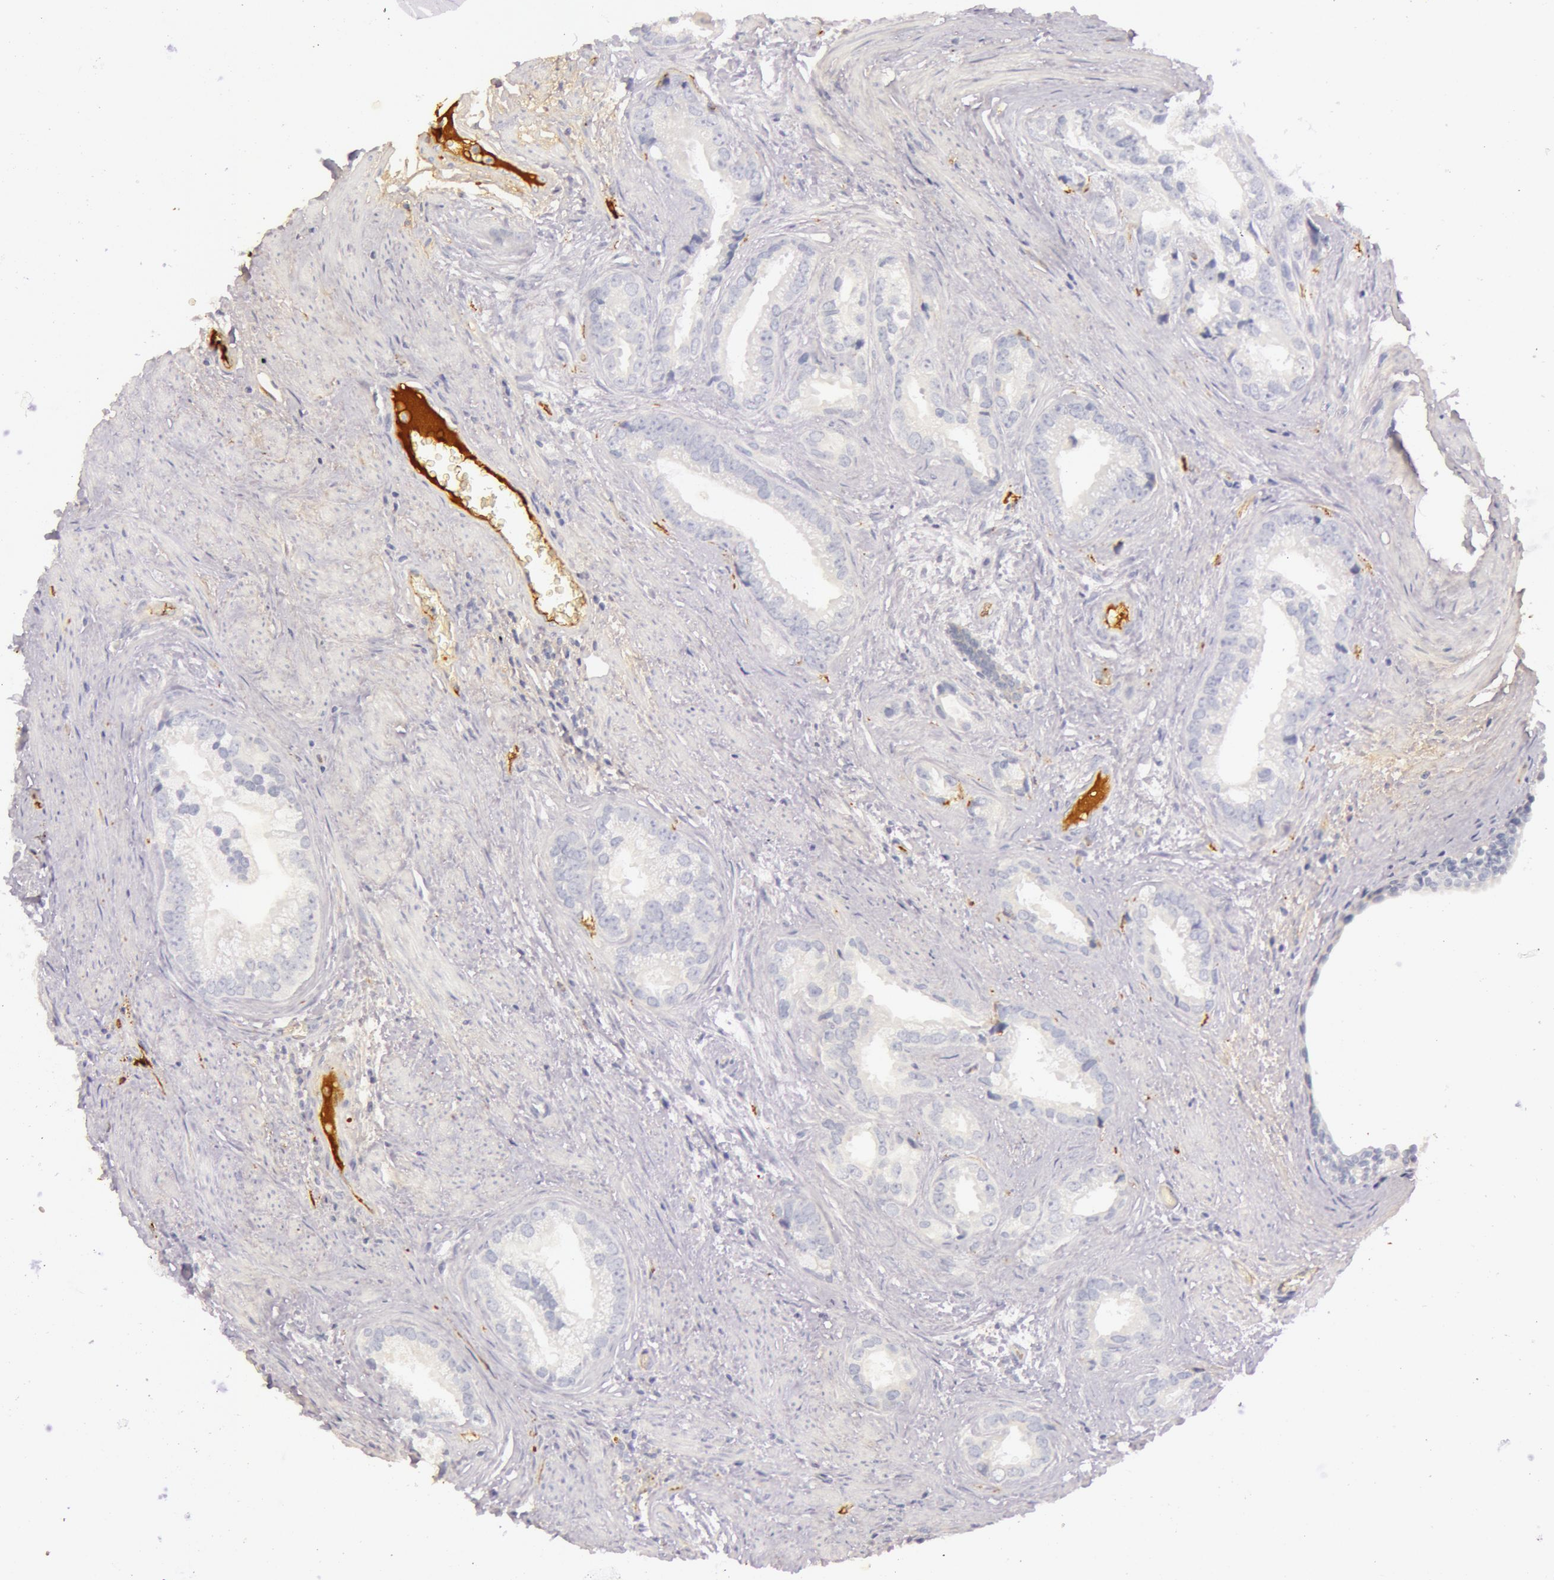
{"staining": {"intensity": "negative", "quantity": "none", "location": "none"}, "tissue": "prostate cancer", "cell_type": "Tumor cells", "image_type": "cancer", "snomed": [{"axis": "morphology", "description": "Adenocarcinoma, Low grade"}, {"axis": "topography", "description": "Prostate"}], "caption": "Prostate cancer (adenocarcinoma (low-grade)) was stained to show a protein in brown. There is no significant staining in tumor cells. (DAB immunohistochemistry (IHC) visualized using brightfield microscopy, high magnification).", "gene": "C4BPA", "patient": {"sex": "male", "age": 71}}